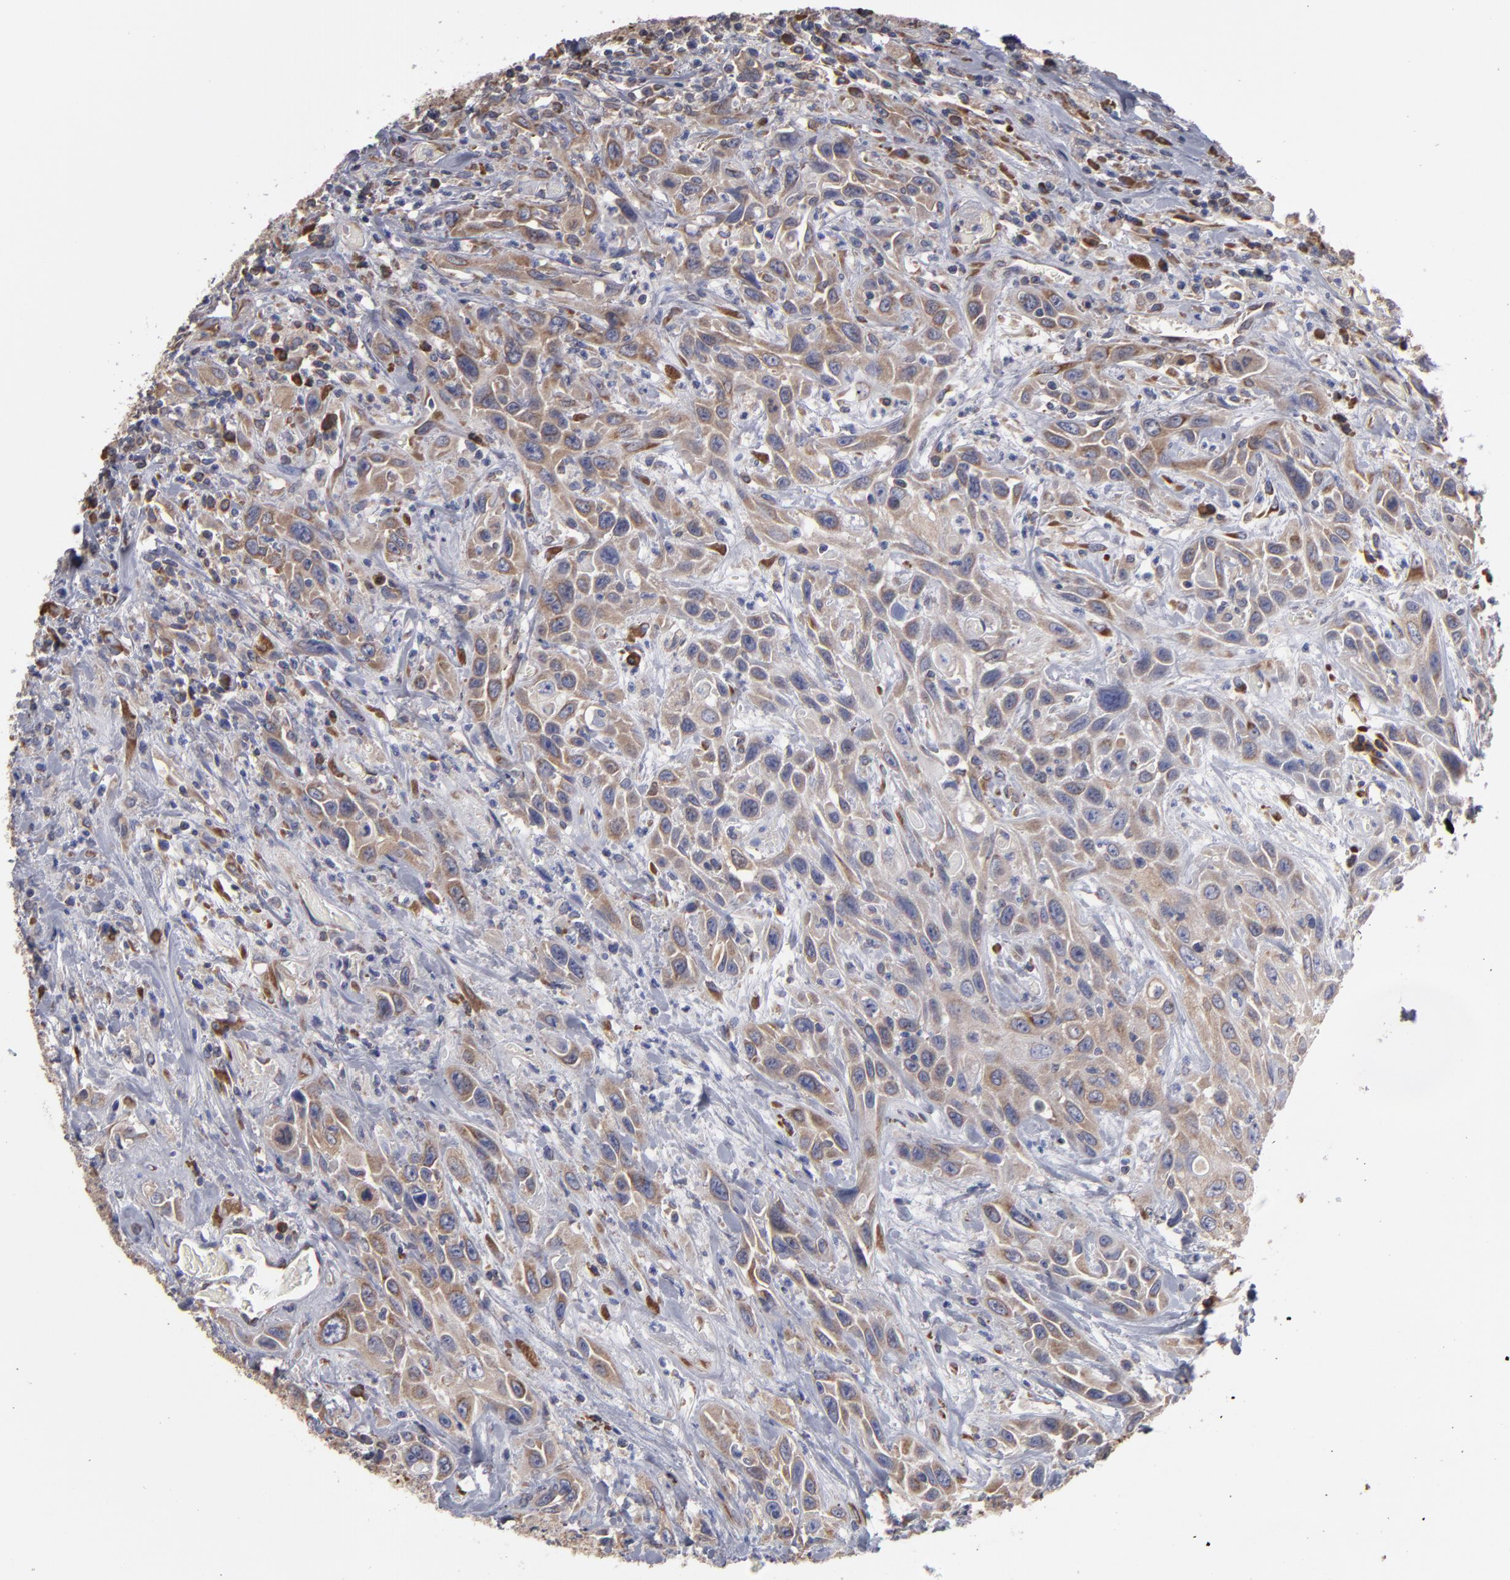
{"staining": {"intensity": "weak", "quantity": ">75%", "location": "cytoplasmic/membranous"}, "tissue": "urothelial cancer", "cell_type": "Tumor cells", "image_type": "cancer", "snomed": [{"axis": "morphology", "description": "Urothelial carcinoma, High grade"}, {"axis": "topography", "description": "Urinary bladder"}], "caption": "Immunohistochemistry image of high-grade urothelial carcinoma stained for a protein (brown), which demonstrates low levels of weak cytoplasmic/membranous expression in about >75% of tumor cells.", "gene": "SND1", "patient": {"sex": "female", "age": 84}}